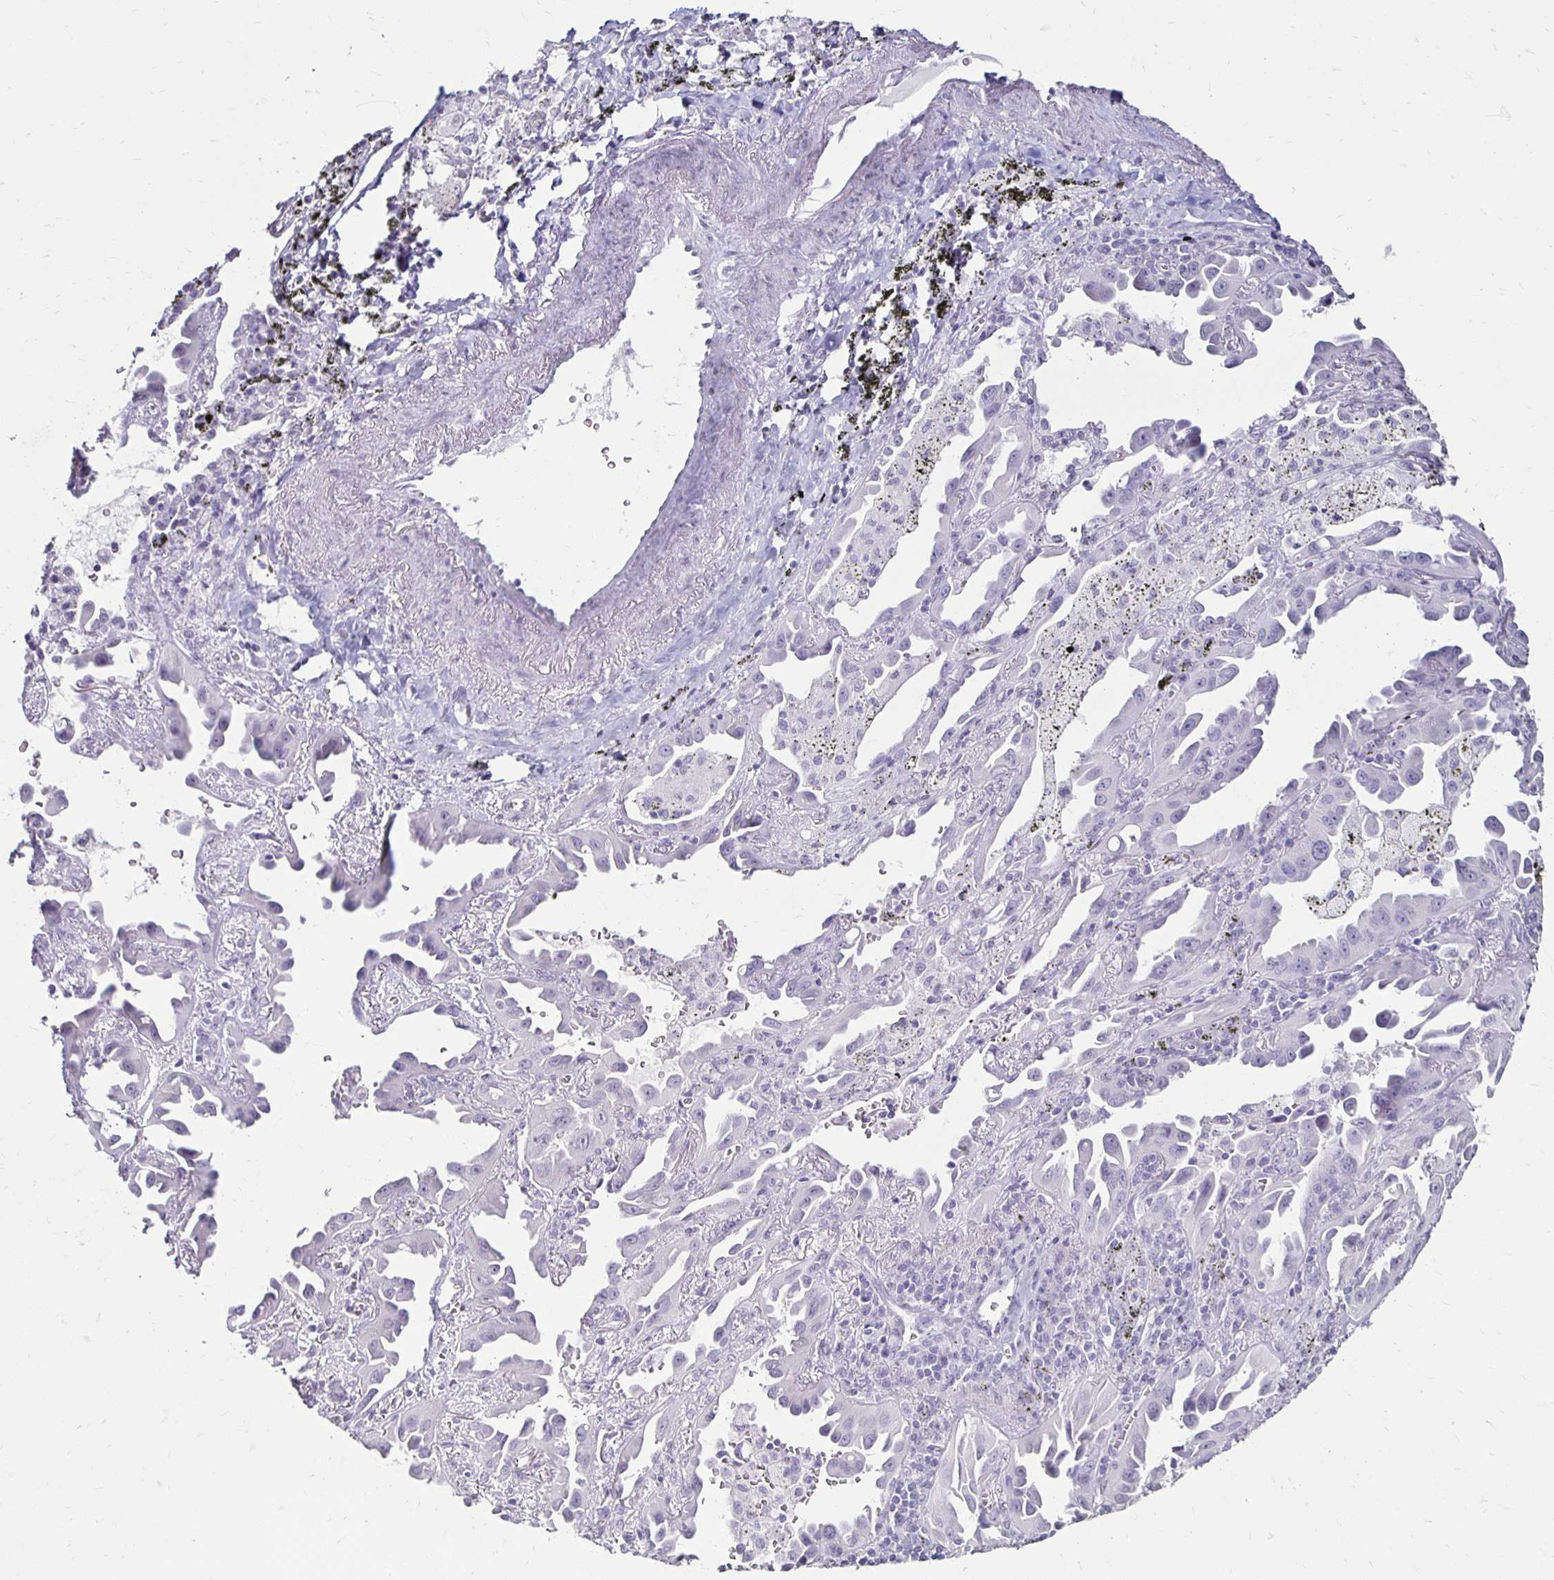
{"staining": {"intensity": "negative", "quantity": "none", "location": "none"}, "tissue": "lung cancer", "cell_type": "Tumor cells", "image_type": "cancer", "snomed": [{"axis": "morphology", "description": "Adenocarcinoma, NOS"}, {"axis": "topography", "description": "Lung"}], "caption": "Protein analysis of adenocarcinoma (lung) exhibits no significant expression in tumor cells.", "gene": "TOMM34", "patient": {"sex": "male", "age": 68}}